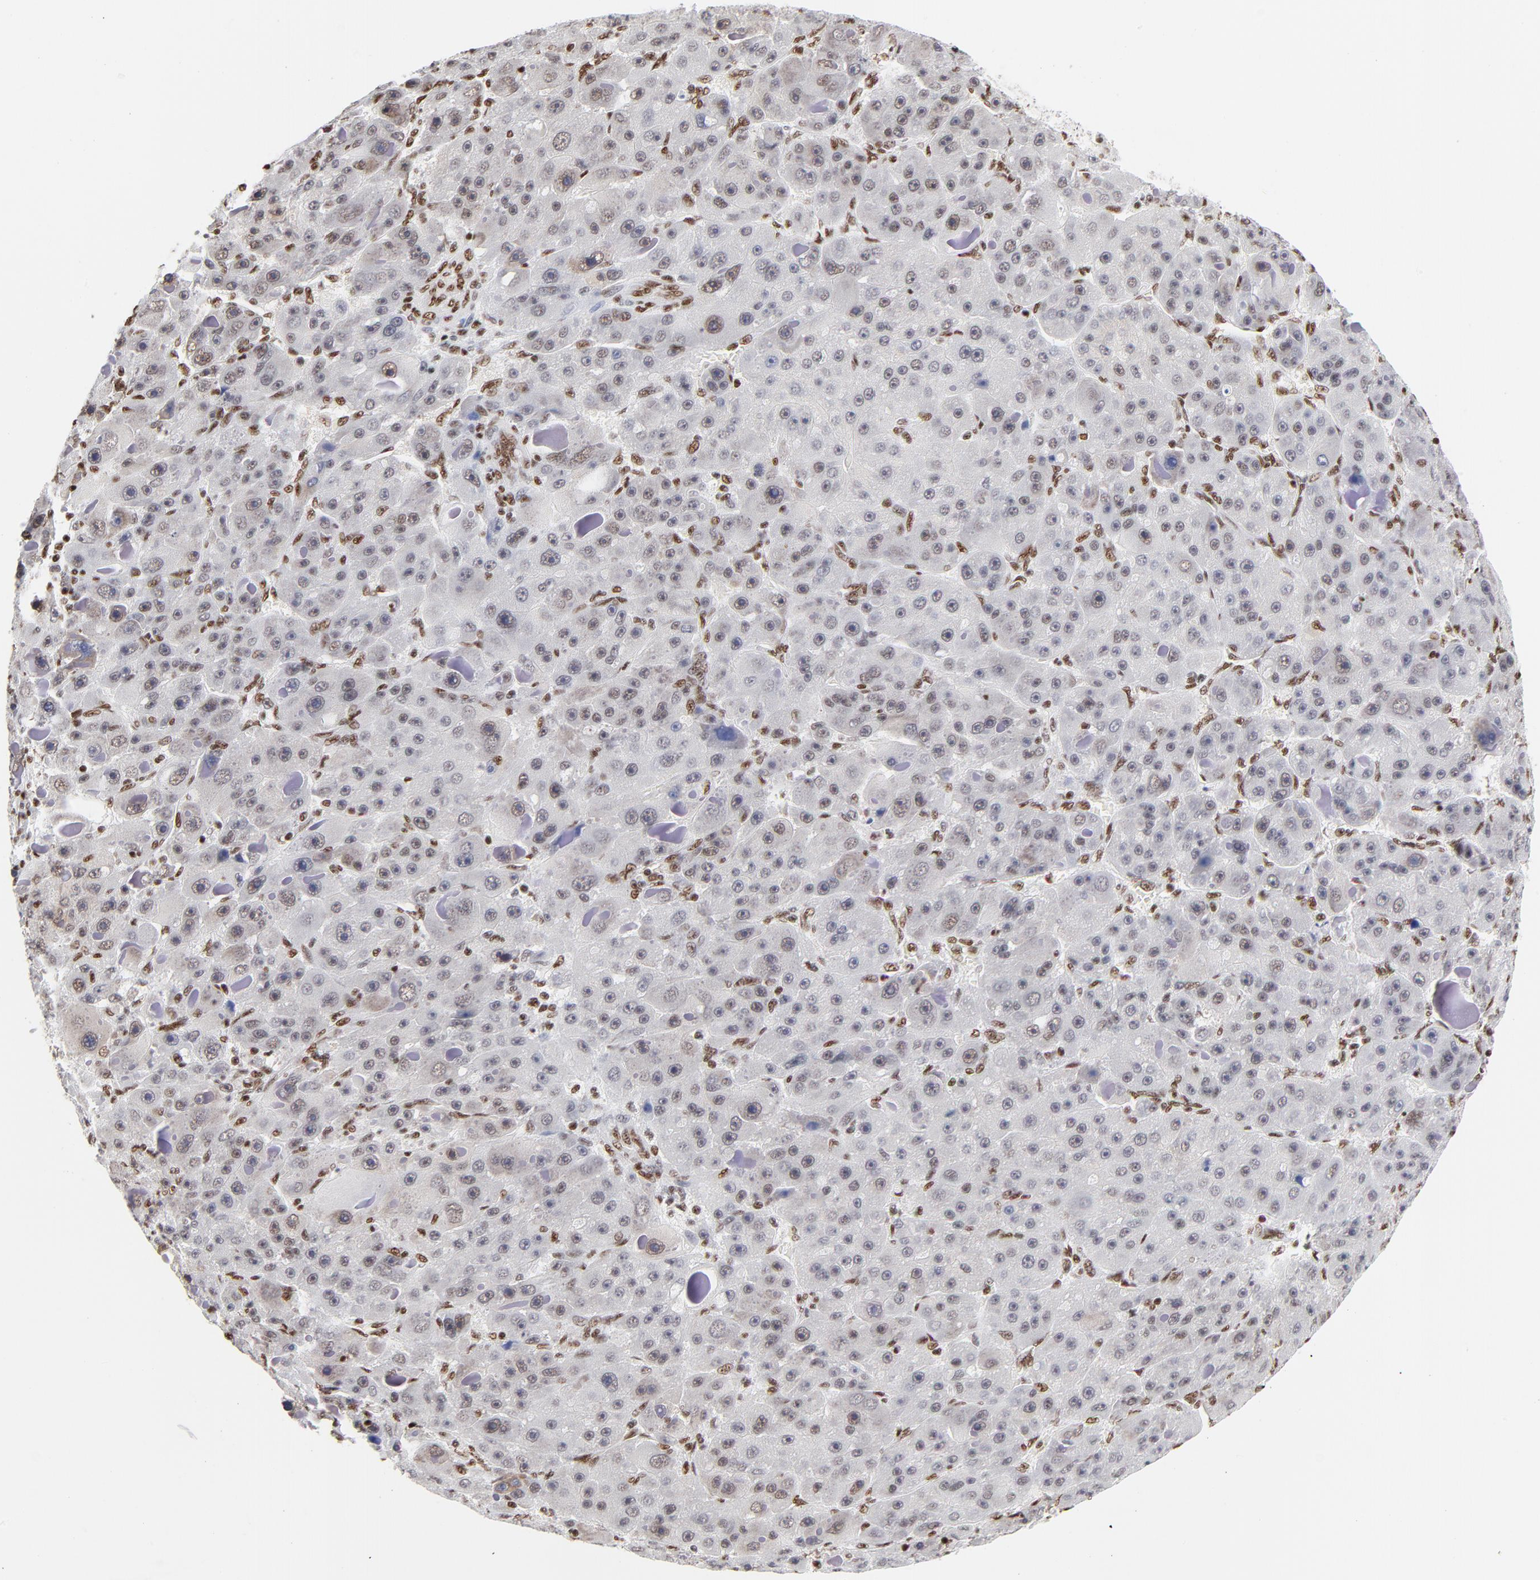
{"staining": {"intensity": "weak", "quantity": "<25%", "location": "nuclear"}, "tissue": "liver cancer", "cell_type": "Tumor cells", "image_type": "cancer", "snomed": [{"axis": "morphology", "description": "Carcinoma, Hepatocellular, NOS"}, {"axis": "topography", "description": "Liver"}], "caption": "The photomicrograph shows no staining of tumor cells in liver cancer.", "gene": "CREB1", "patient": {"sex": "male", "age": 76}}